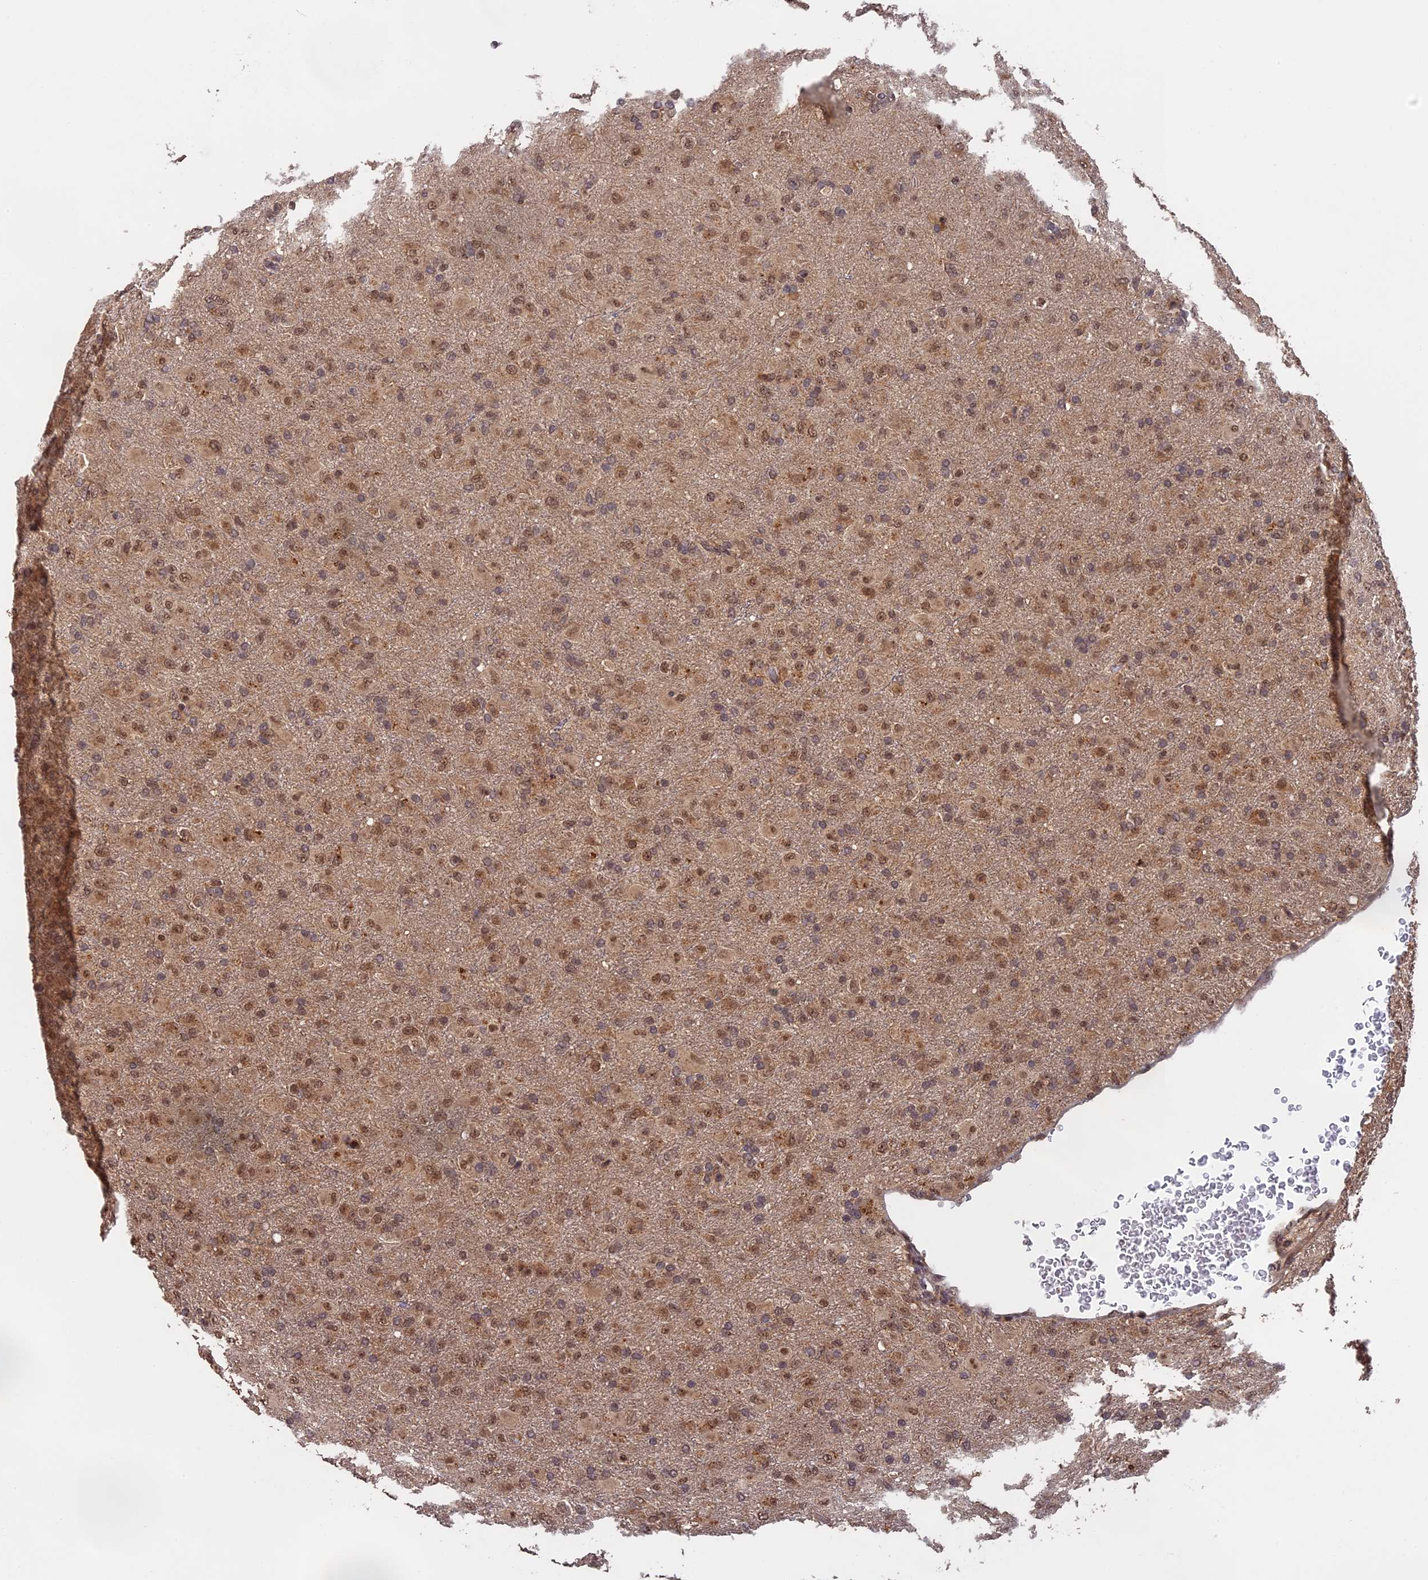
{"staining": {"intensity": "moderate", "quantity": "25%-75%", "location": "cytoplasmic/membranous,nuclear"}, "tissue": "glioma", "cell_type": "Tumor cells", "image_type": "cancer", "snomed": [{"axis": "morphology", "description": "Glioma, malignant, Low grade"}, {"axis": "topography", "description": "Brain"}], "caption": "DAB (3,3'-diaminobenzidine) immunohistochemical staining of malignant glioma (low-grade) shows moderate cytoplasmic/membranous and nuclear protein expression in about 25%-75% of tumor cells. (DAB IHC with brightfield microscopy, high magnification).", "gene": "OSBPL1A", "patient": {"sex": "male", "age": 65}}